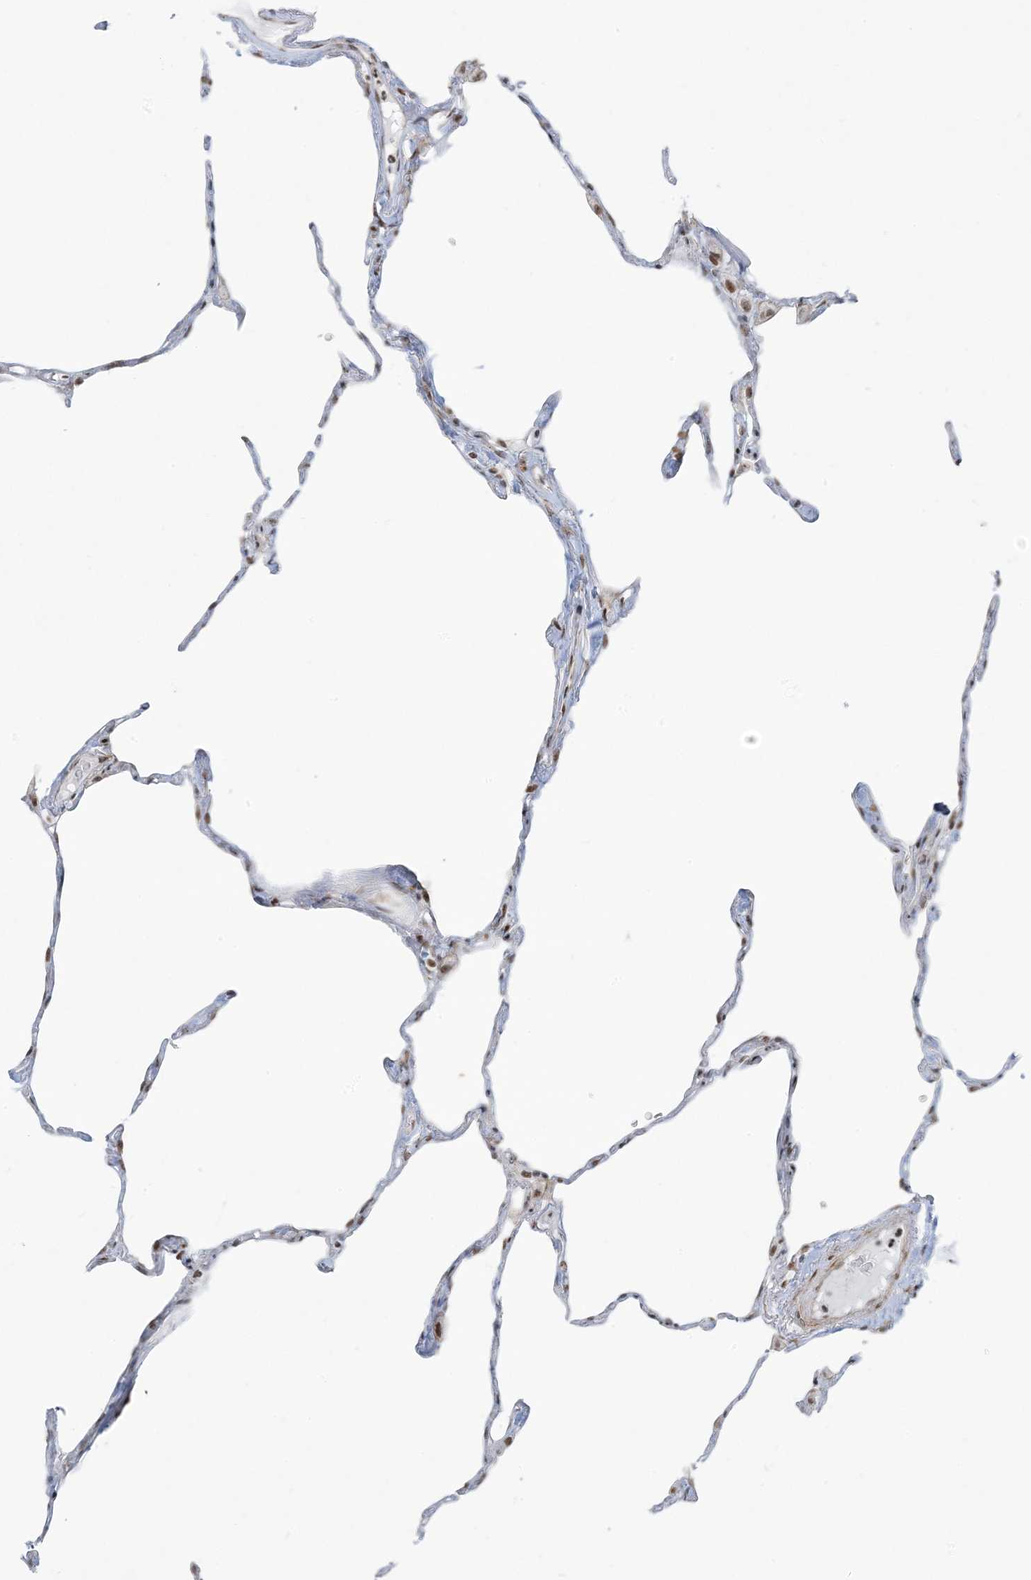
{"staining": {"intensity": "weak", "quantity": "25%-75%", "location": "nuclear"}, "tissue": "lung", "cell_type": "Alveolar cells", "image_type": "normal", "snomed": [{"axis": "morphology", "description": "Normal tissue, NOS"}, {"axis": "topography", "description": "Lung"}], "caption": "DAB immunohistochemical staining of benign human lung displays weak nuclear protein positivity in approximately 25%-75% of alveolar cells. (DAB = brown stain, brightfield microscopy at high magnification).", "gene": "ZNF787", "patient": {"sex": "male", "age": 65}}